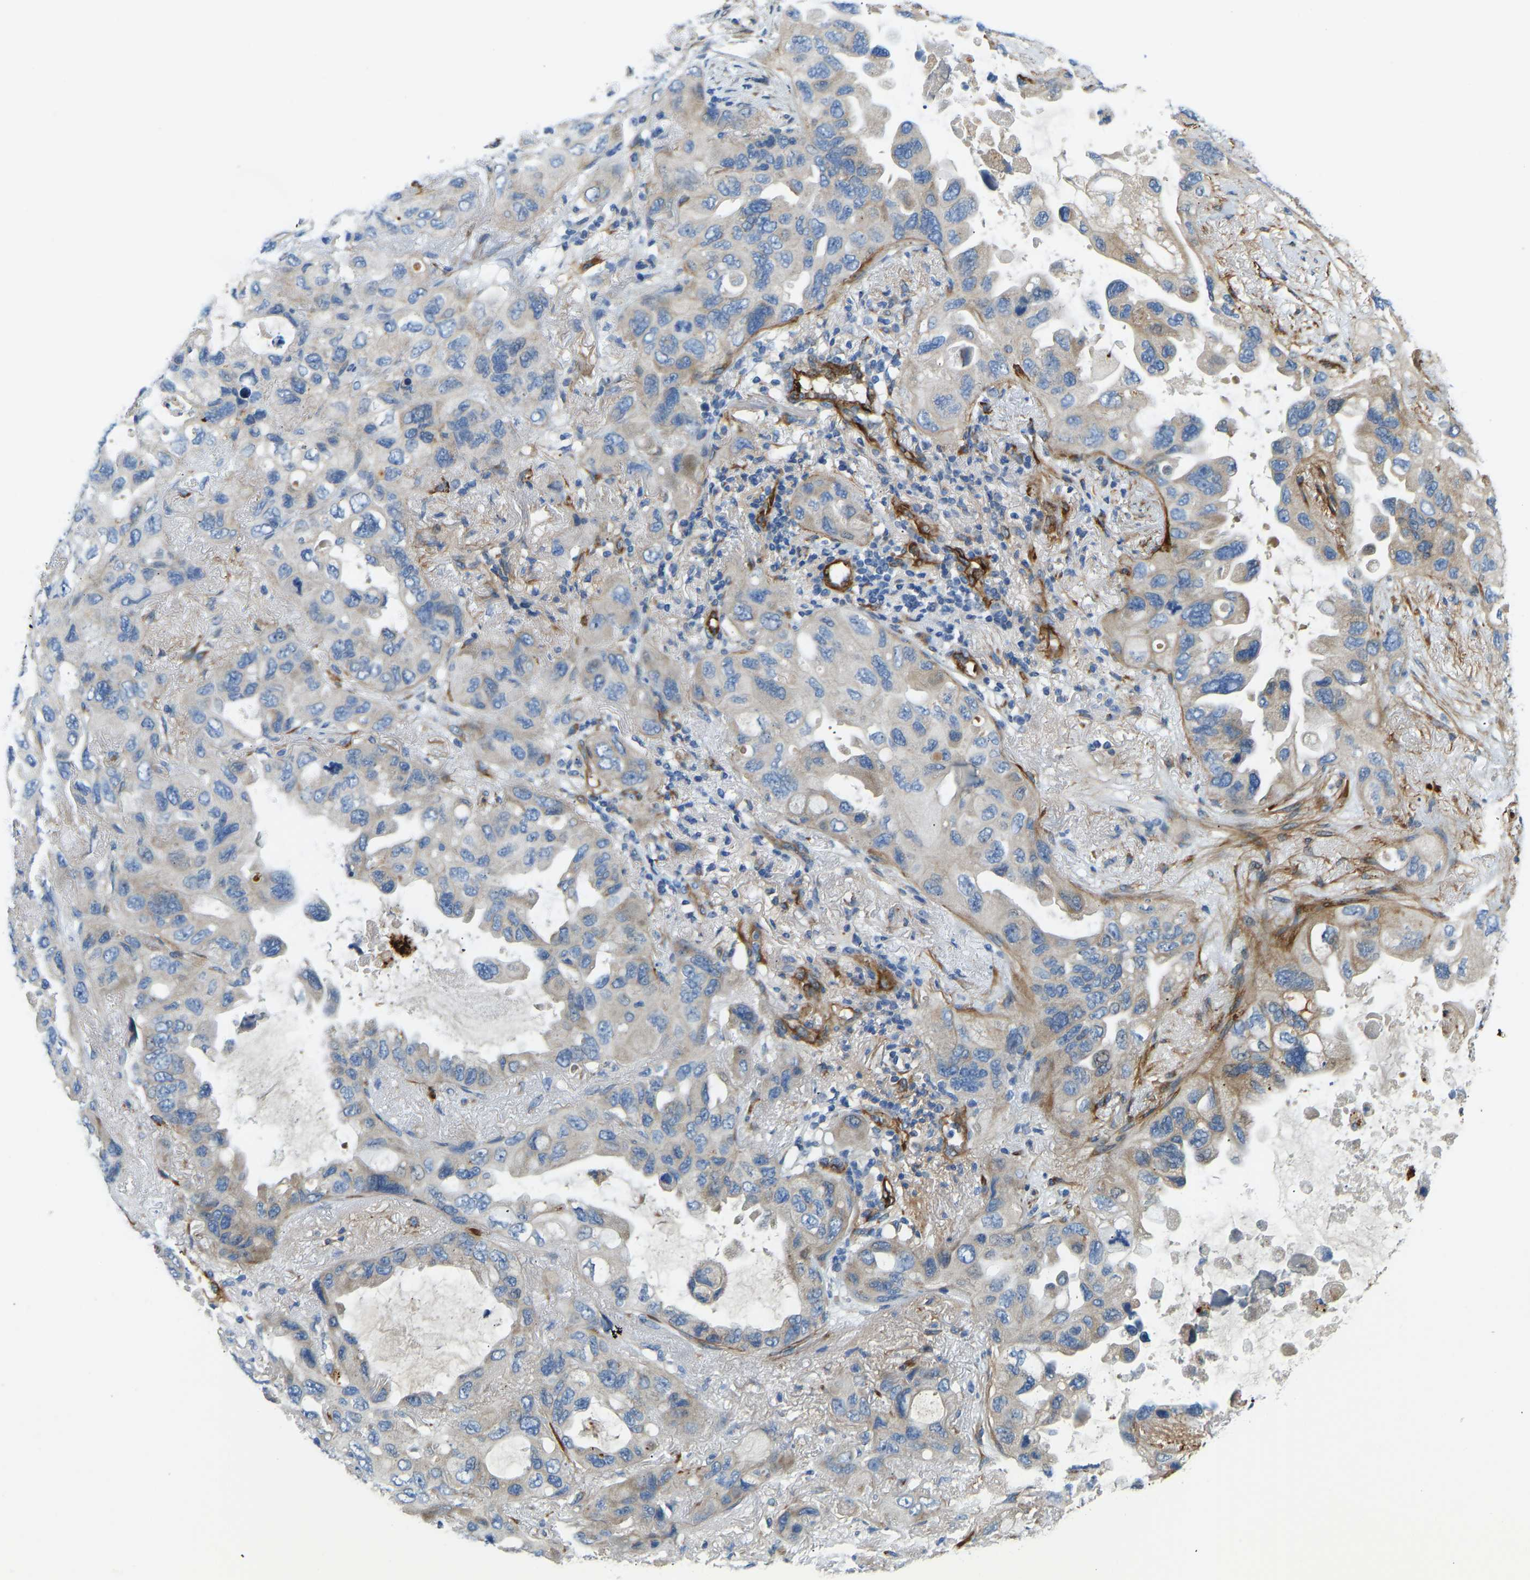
{"staining": {"intensity": "weak", "quantity": "<25%", "location": "cytoplasmic/membranous"}, "tissue": "lung cancer", "cell_type": "Tumor cells", "image_type": "cancer", "snomed": [{"axis": "morphology", "description": "Squamous cell carcinoma, NOS"}, {"axis": "topography", "description": "Lung"}], "caption": "There is no significant staining in tumor cells of lung cancer (squamous cell carcinoma).", "gene": "COL15A1", "patient": {"sex": "female", "age": 73}}